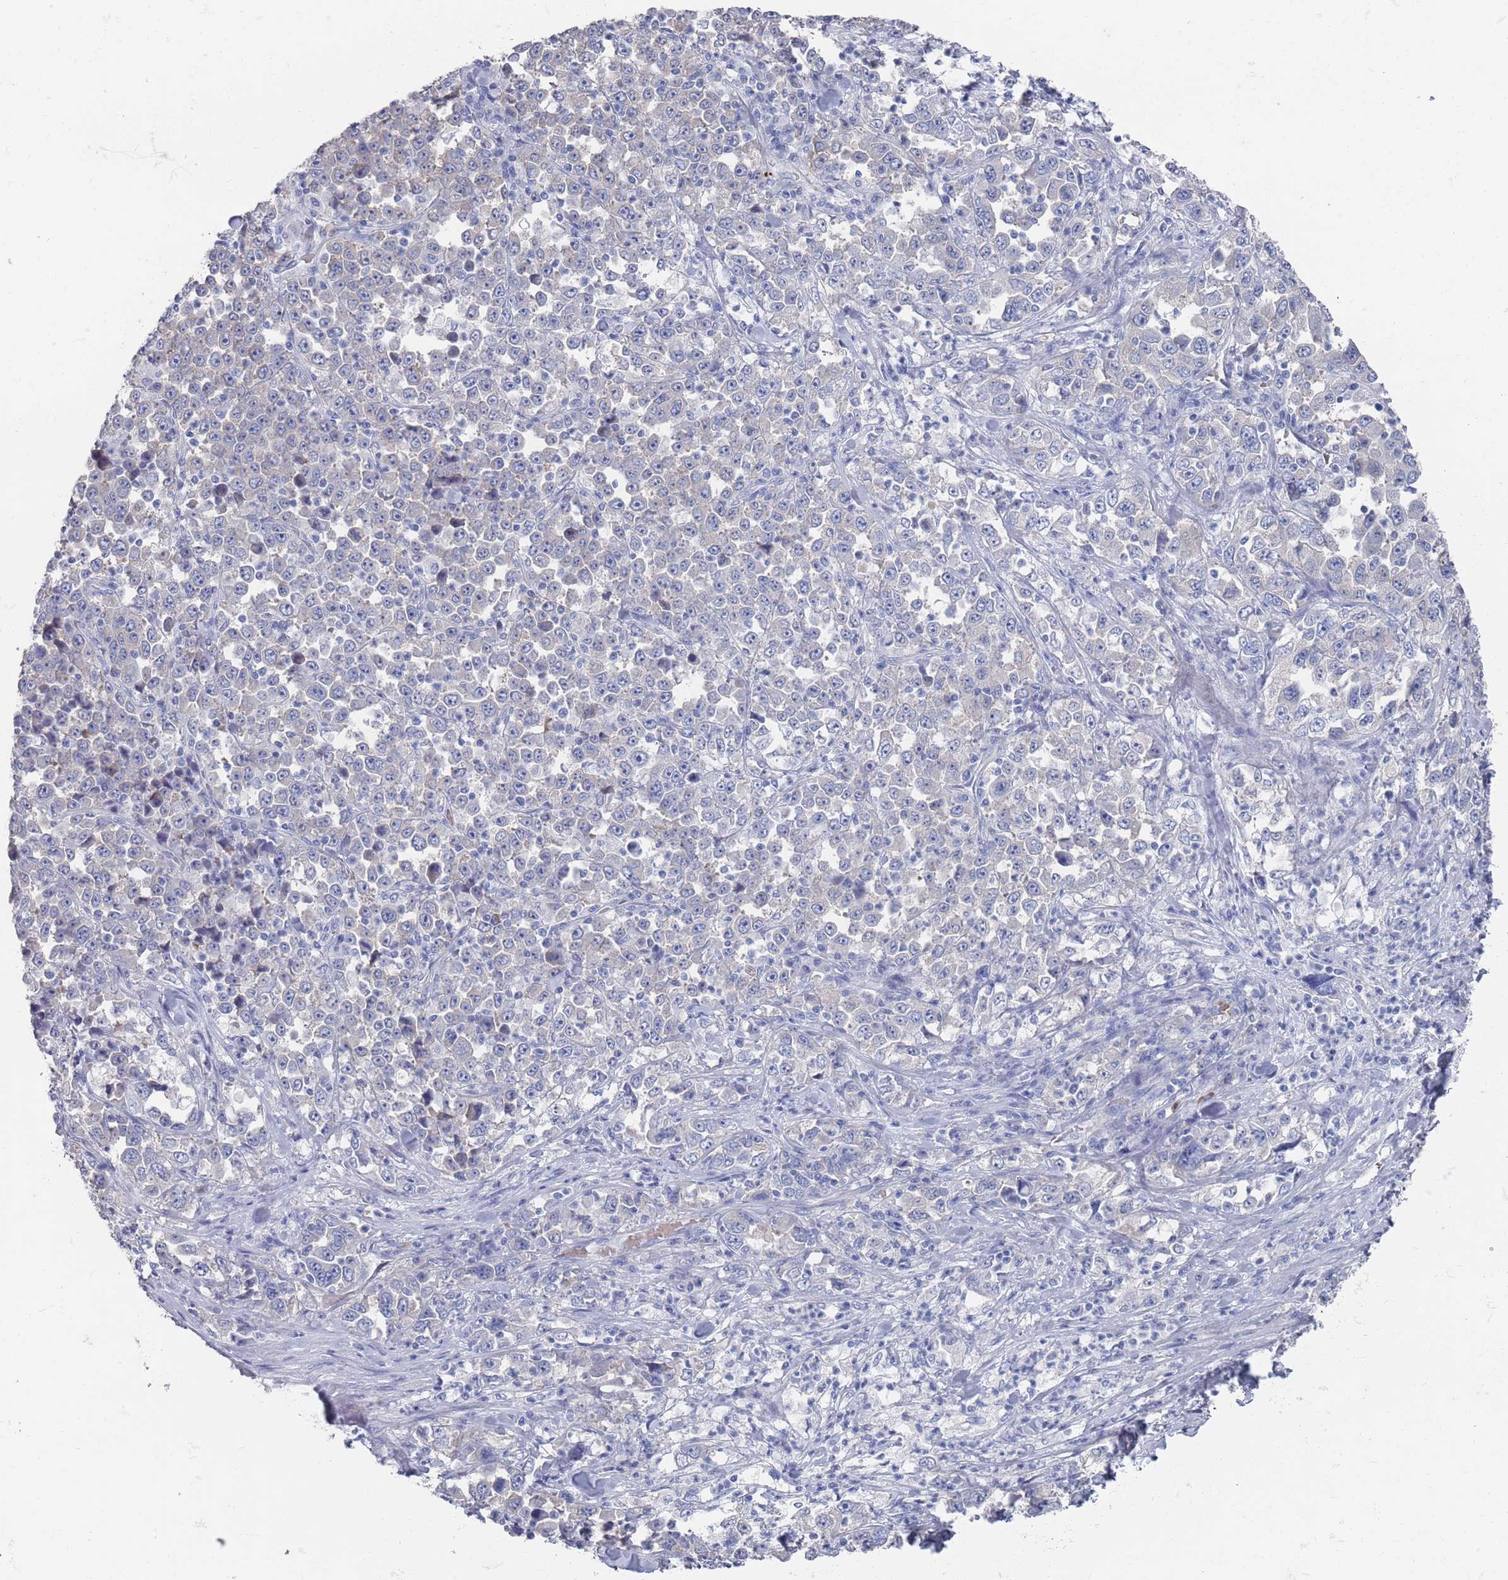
{"staining": {"intensity": "negative", "quantity": "none", "location": "none"}, "tissue": "stomach cancer", "cell_type": "Tumor cells", "image_type": "cancer", "snomed": [{"axis": "morphology", "description": "Normal tissue, NOS"}, {"axis": "morphology", "description": "Adenocarcinoma, NOS"}, {"axis": "topography", "description": "Stomach, upper"}, {"axis": "topography", "description": "Stomach"}], "caption": "The histopathology image shows no significant staining in tumor cells of adenocarcinoma (stomach). (DAB (3,3'-diaminobenzidine) IHC with hematoxylin counter stain).", "gene": "TMCO3", "patient": {"sex": "male", "age": 59}}